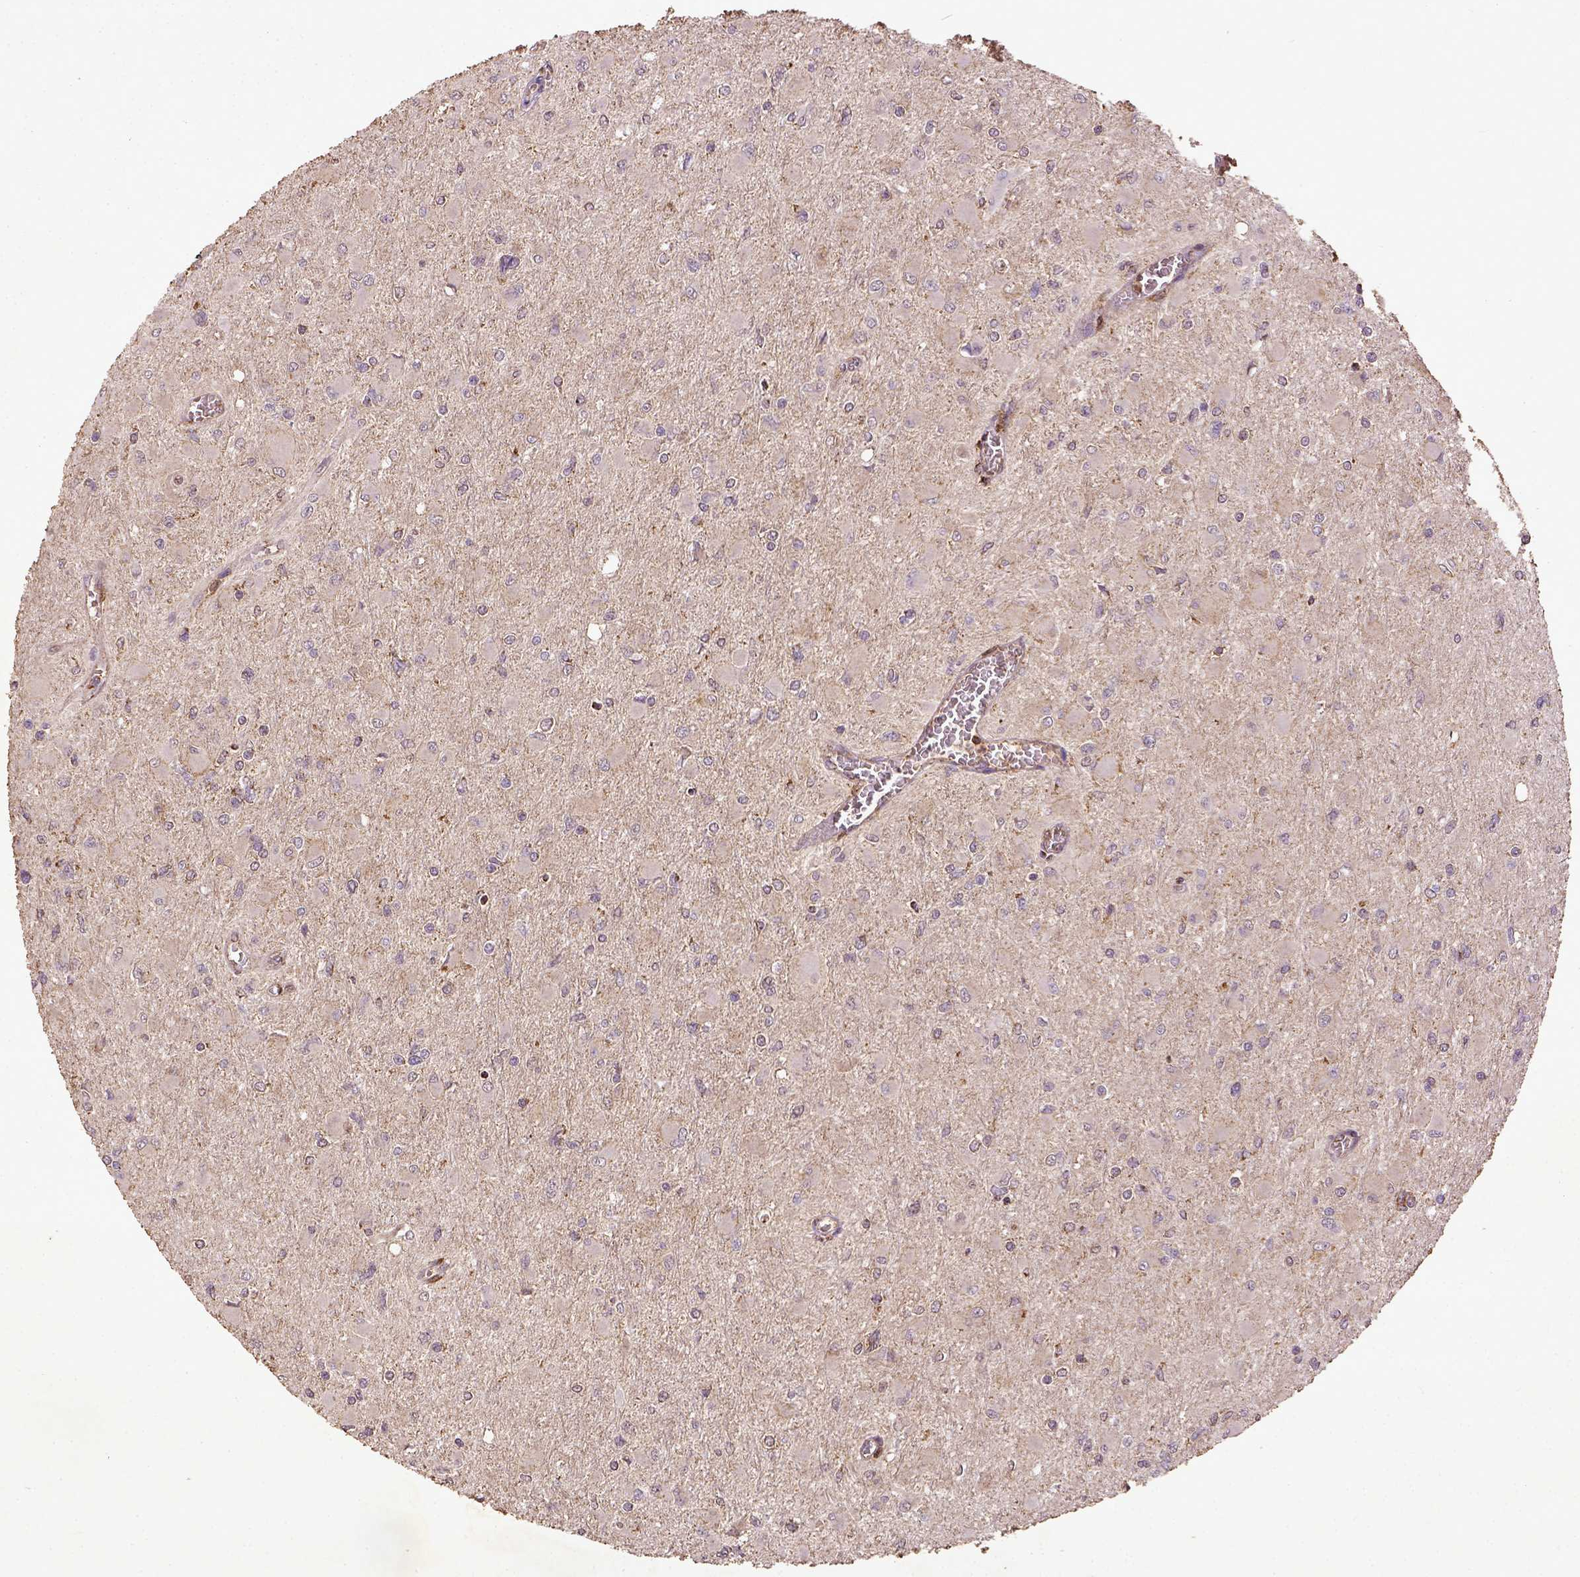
{"staining": {"intensity": "negative", "quantity": "none", "location": "none"}, "tissue": "glioma", "cell_type": "Tumor cells", "image_type": "cancer", "snomed": [{"axis": "morphology", "description": "Glioma, malignant, High grade"}, {"axis": "topography", "description": "Cerebral cortex"}], "caption": "Immunohistochemistry (IHC) of glioma reveals no positivity in tumor cells. Brightfield microscopy of immunohistochemistry stained with DAB (3,3'-diaminobenzidine) (brown) and hematoxylin (blue), captured at high magnification.", "gene": "MT-CO1", "patient": {"sex": "female", "age": 36}}